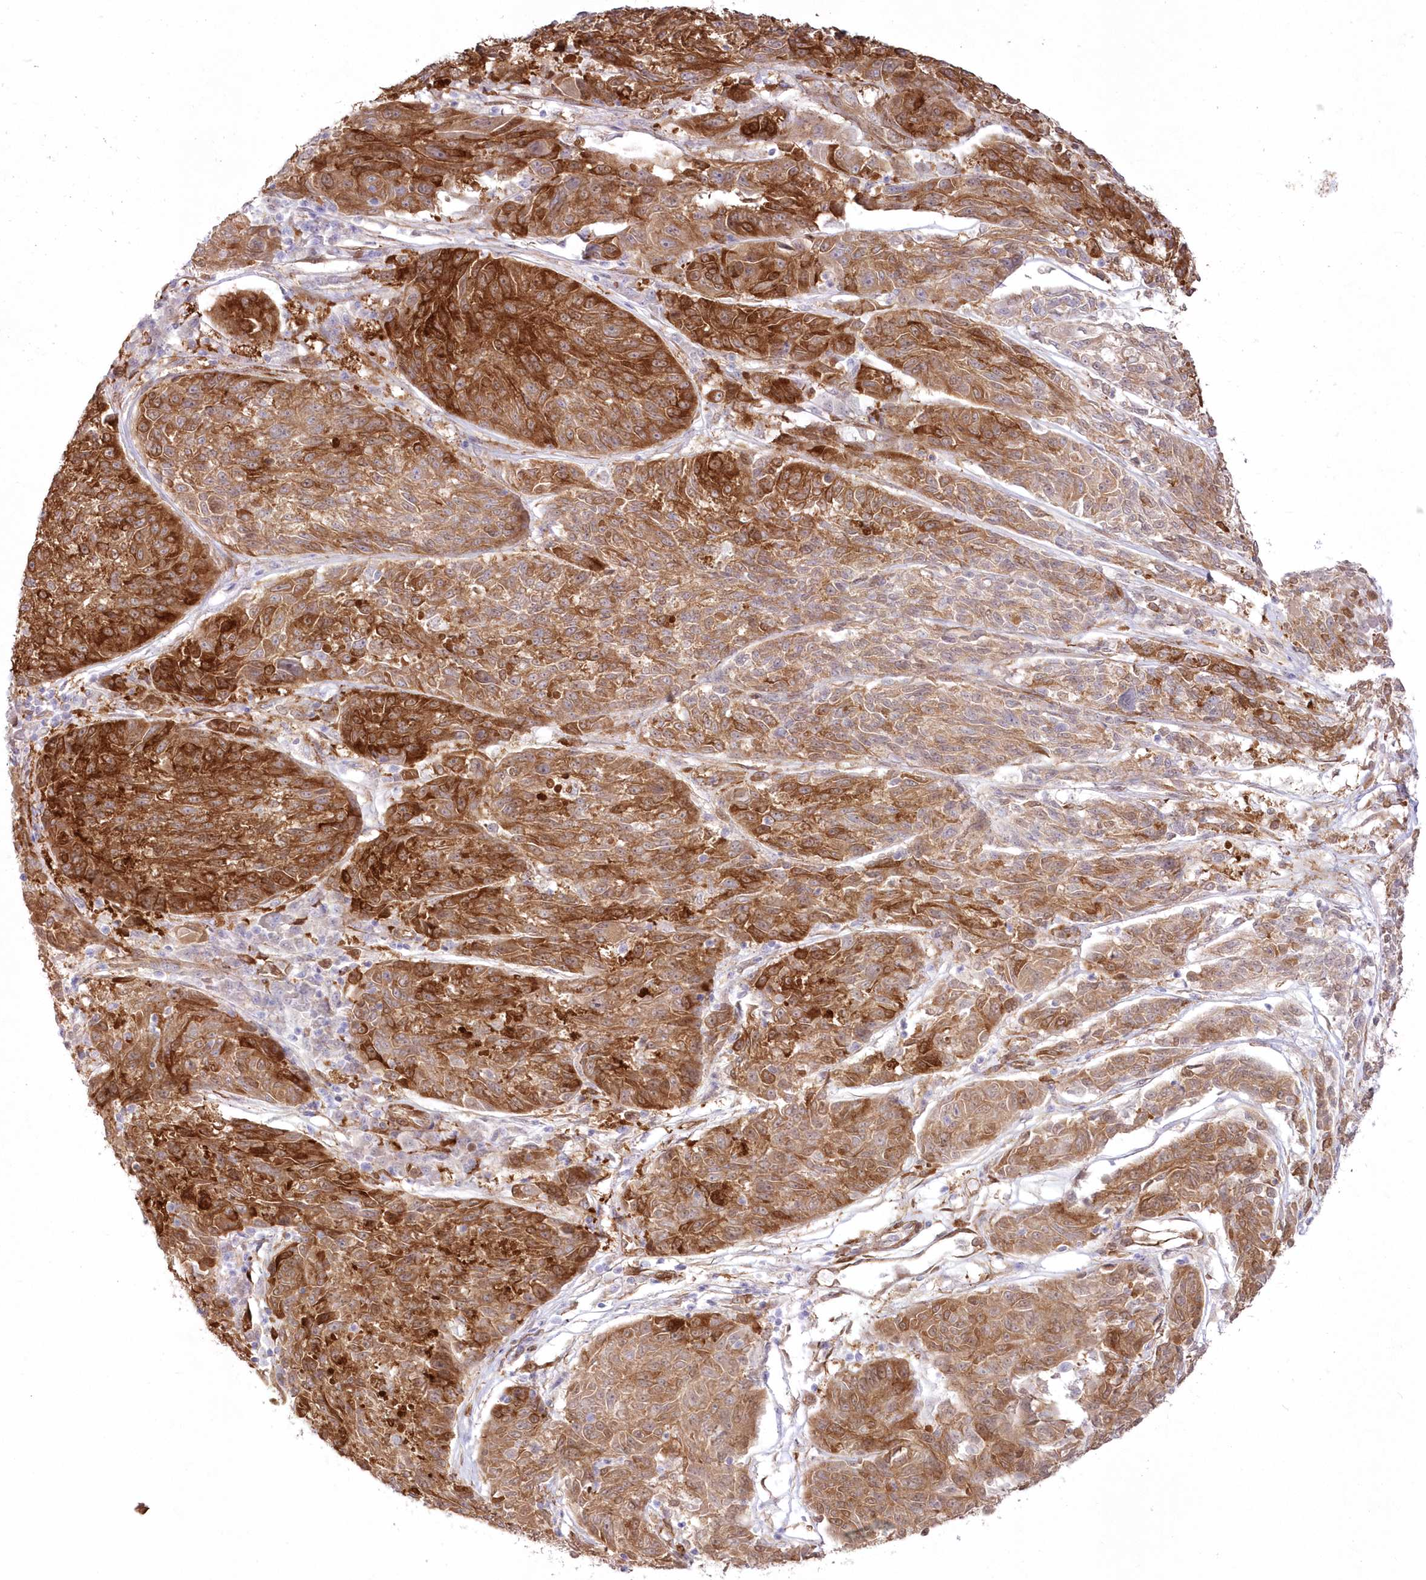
{"staining": {"intensity": "strong", "quantity": "25%-75%", "location": "cytoplasmic/membranous"}, "tissue": "melanoma", "cell_type": "Tumor cells", "image_type": "cancer", "snomed": [{"axis": "morphology", "description": "Malignant melanoma, NOS"}, {"axis": "topography", "description": "Skin"}], "caption": "Malignant melanoma was stained to show a protein in brown. There is high levels of strong cytoplasmic/membranous expression in approximately 25%-75% of tumor cells.", "gene": "SH3PXD2B", "patient": {"sex": "male", "age": 53}}